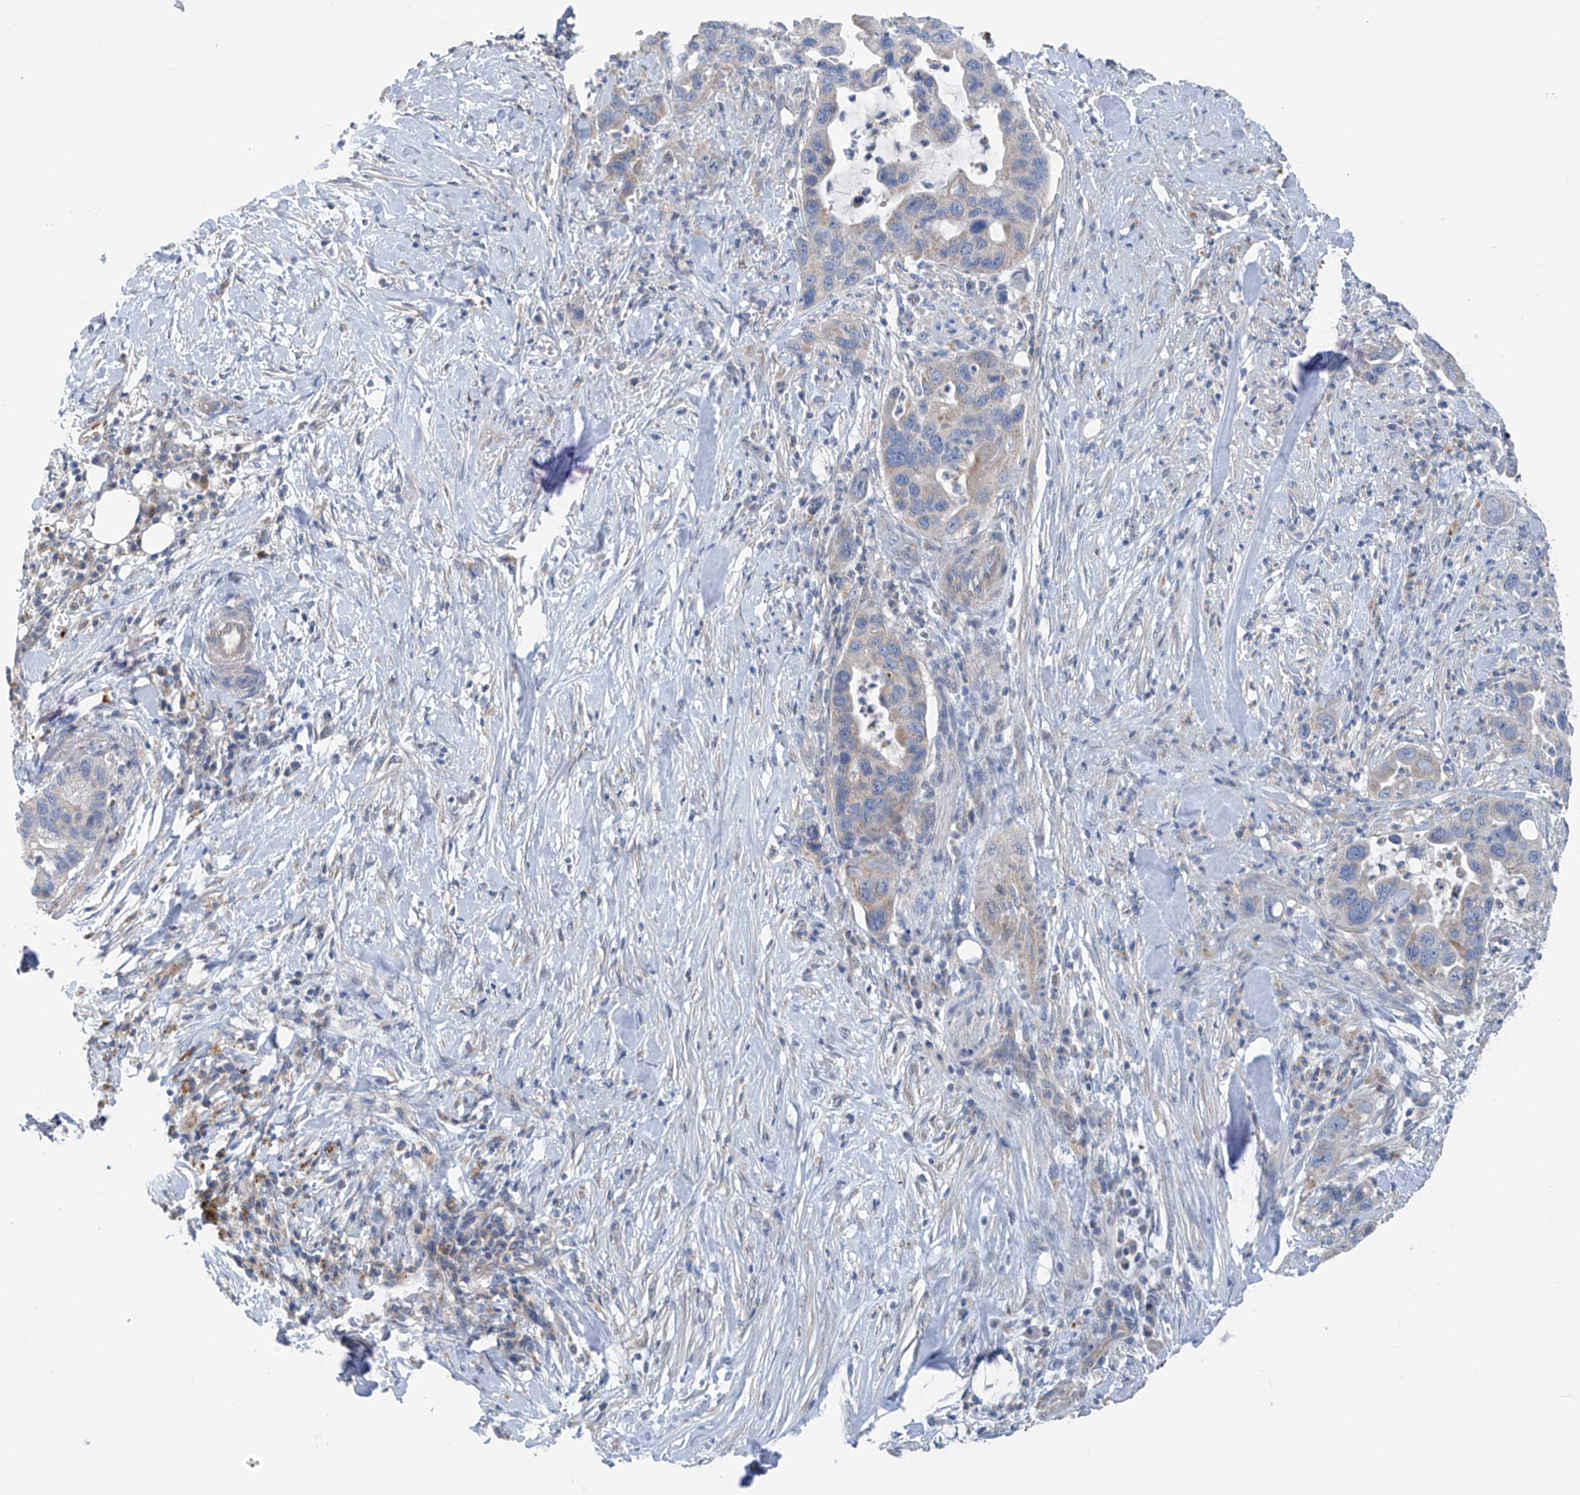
{"staining": {"intensity": "negative", "quantity": "none", "location": "none"}, "tissue": "pancreatic cancer", "cell_type": "Tumor cells", "image_type": "cancer", "snomed": [{"axis": "morphology", "description": "Adenocarcinoma, NOS"}, {"axis": "topography", "description": "Pancreas"}], "caption": "IHC of human adenocarcinoma (pancreatic) demonstrates no positivity in tumor cells. (DAB (3,3'-diaminobenzidine) immunohistochemistry (IHC) visualized using brightfield microscopy, high magnification).", "gene": "SYN3", "patient": {"sex": "female", "age": 71}}